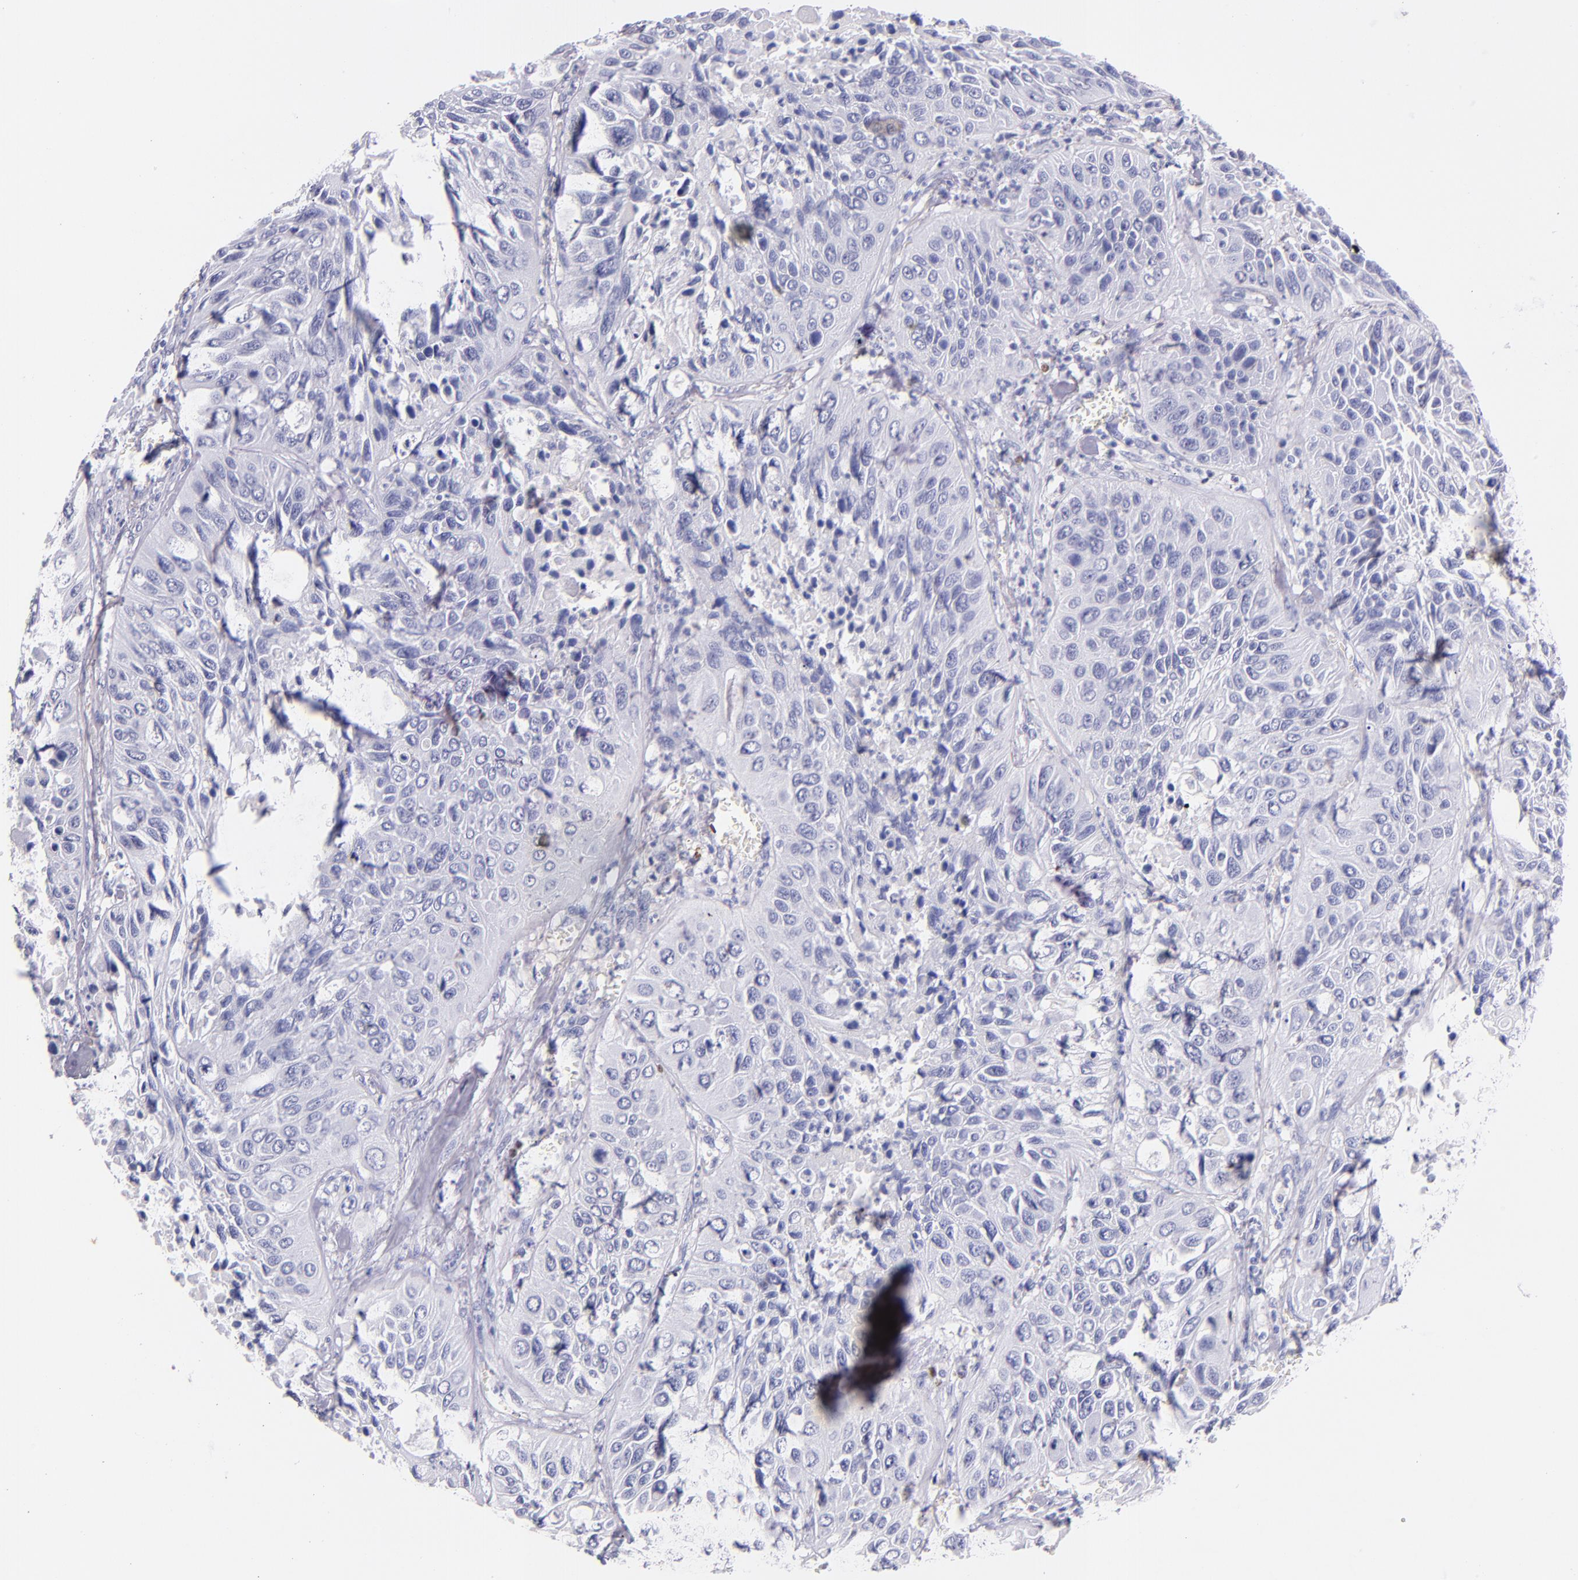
{"staining": {"intensity": "negative", "quantity": "none", "location": "none"}, "tissue": "lung cancer", "cell_type": "Tumor cells", "image_type": "cancer", "snomed": [{"axis": "morphology", "description": "Squamous cell carcinoma, NOS"}, {"axis": "topography", "description": "Lung"}], "caption": "IHC histopathology image of neoplastic tissue: lung cancer stained with DAB reveals no significant protein positivity in tumor cells.", "gene": "IRF4", "patient": {"sex": "female", "age": 76}}